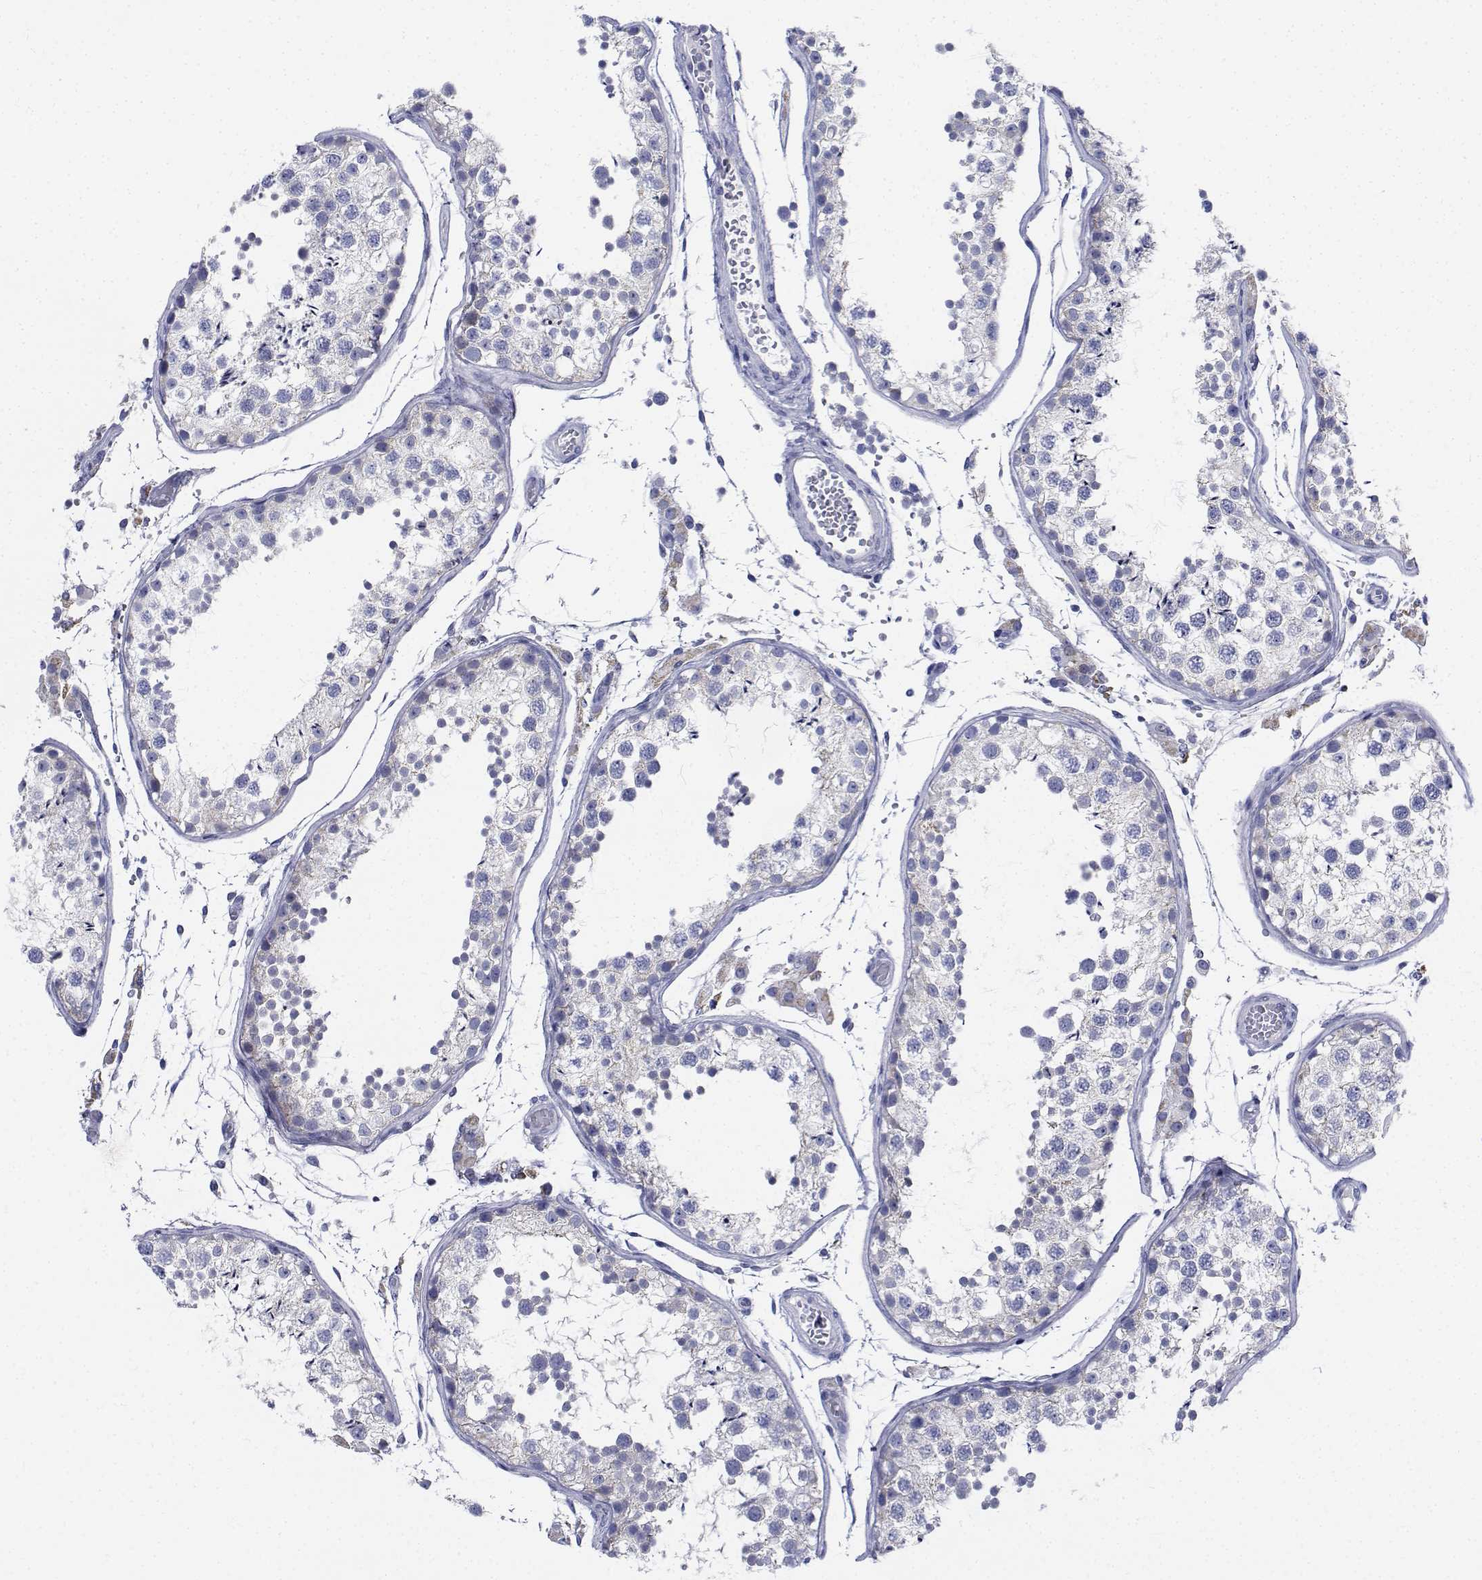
{"staining": {"intensity": "negative", "quantity": "none", "location": "none"}, "tissue": "testis", "cell_type": "Cells in seminiferous ducts", "image_type": "normal", "snomed": [{"axis": "morphology", "description": "Normal tissue, NOS"}, {"axis": "topography", "description": "Testis"}], "caption": "Histopathology image shows no significant protein expression in cells in seminiferous ducts of benign testis.", "gene": "CDHR3", "patient": {"sex": "male", "age": 29}}